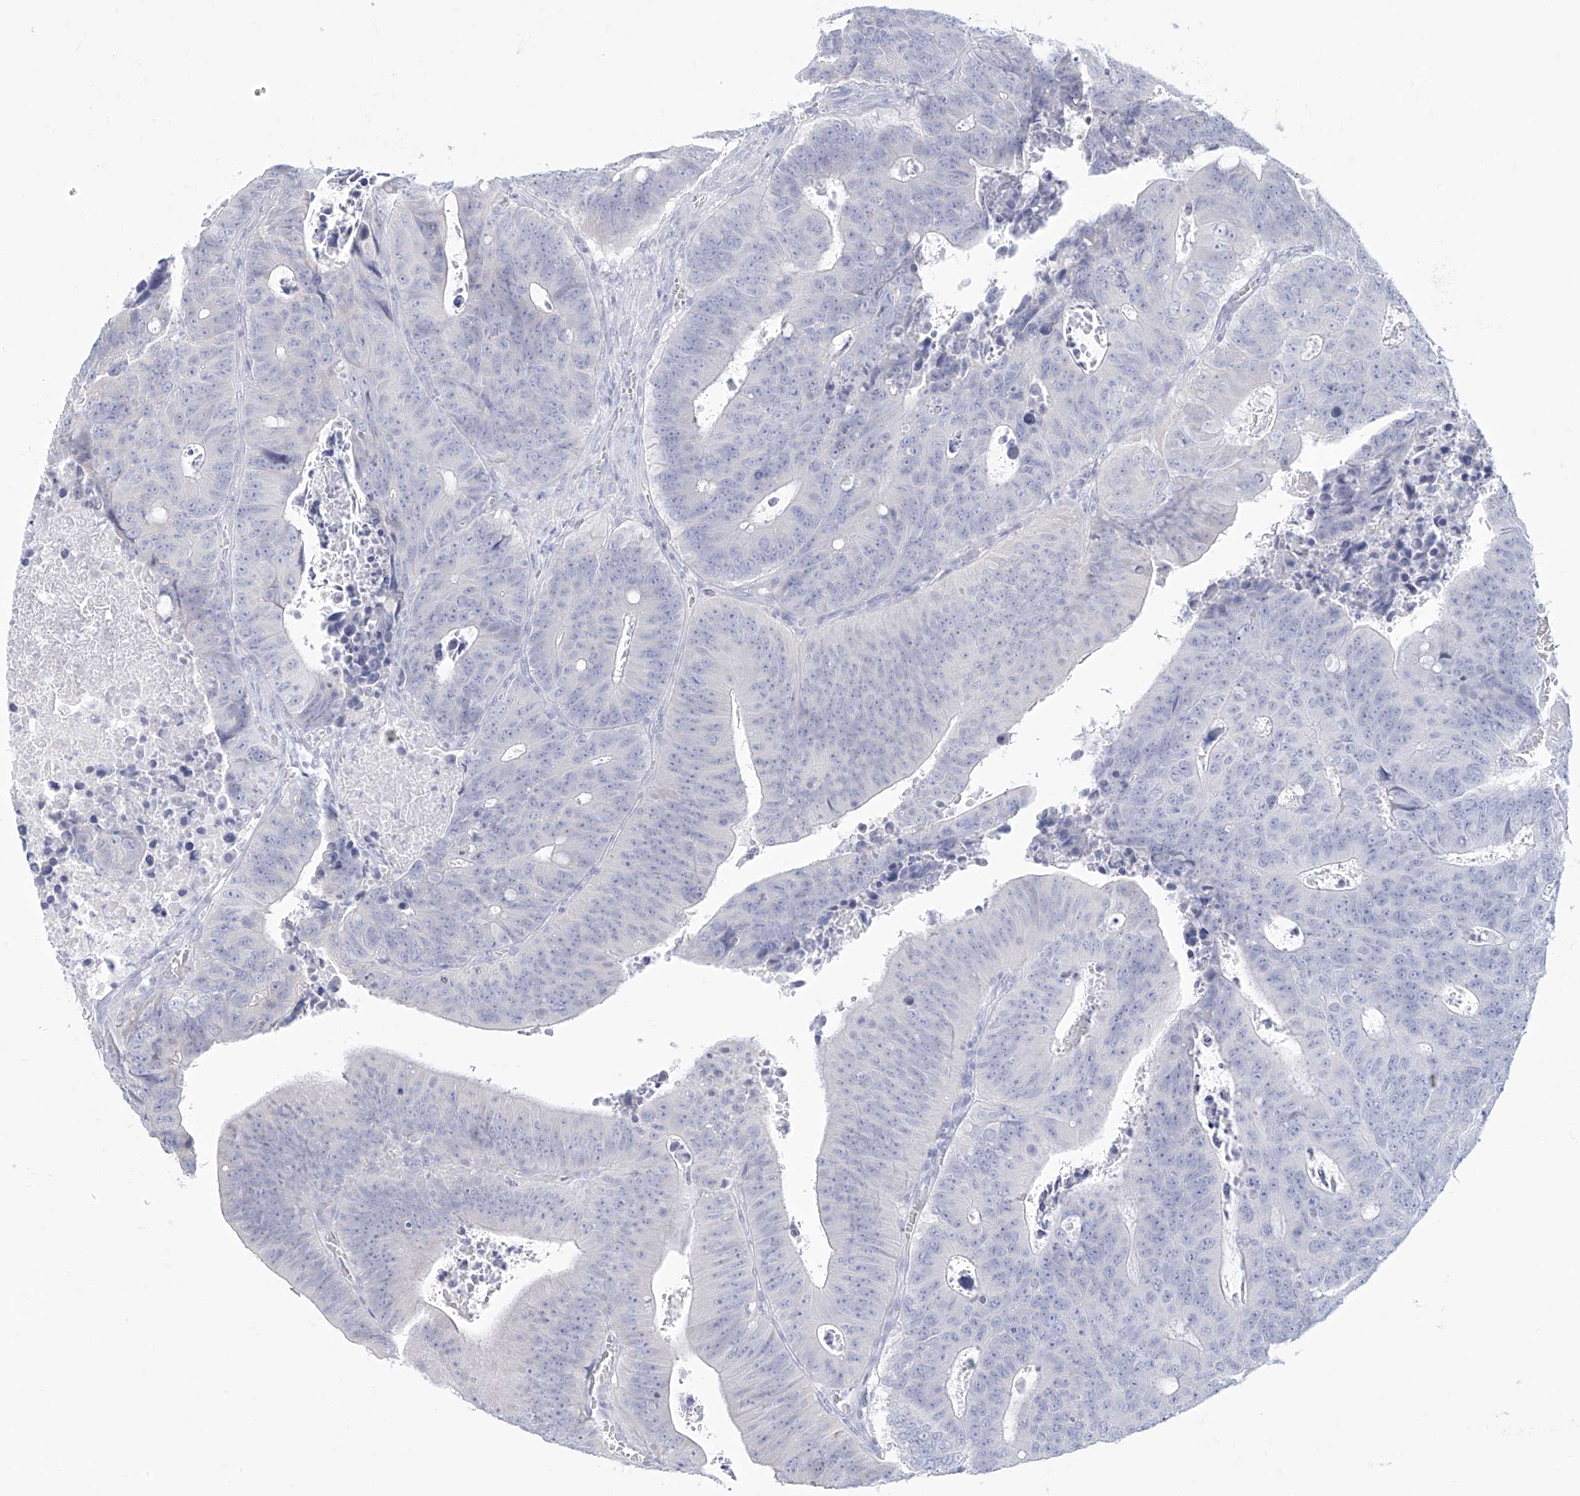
{"staining": {"intensity": "negative", "quantity": "none", "location": "none"}, "tissue": "colorectal cancer", "cell_type": "Tumor cells", "image_type": "cancer", "snomed": [{"axis": "morphology", "description": "Adenocarcinoma, NOS"}, {"axis": "topography", "description": "Colon"}], "caption": "This histopathology image is of colorectal cancer stained with IHC to label a protein in brown with the nuclei are counter-stained blue. There is no staining in tumor cells.", "gene": "FAM83B", "patient": {"sex": "male", "age": 87}}